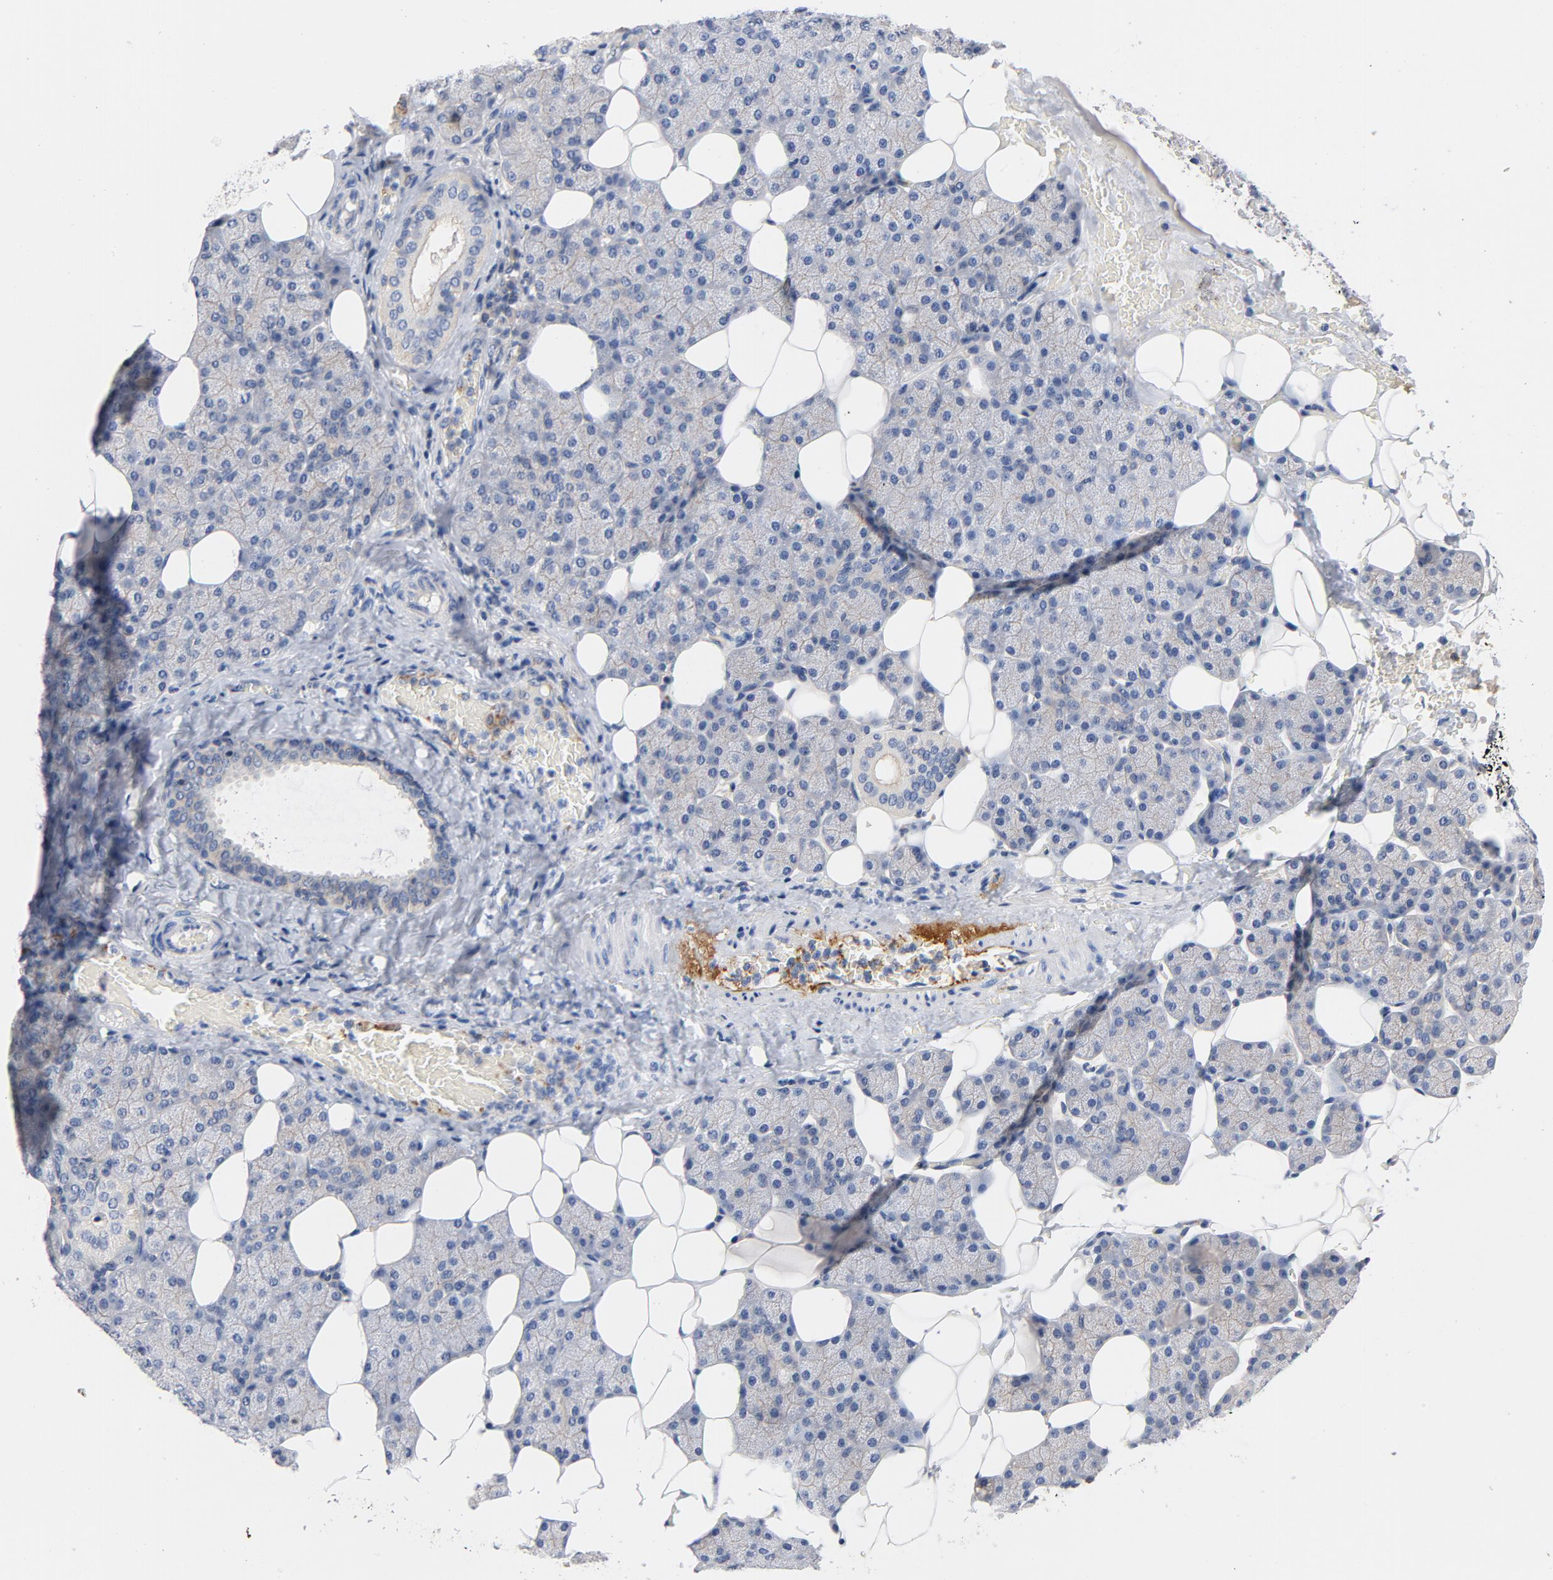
{"staining": {"intensity": "negative", "quantity": "none", "location": "none"}, "tissue": "salivary gland", "cell_type": "Glandular cells", "image_type": "normal", "snomed": [{"axis": "morphology", "description": "Normal tissue, NOS"}, {"axis": "topography", "description": "Lymph node"}, {"axis": "topography", "description": "Salivary gland"}], "caption": "IHC of normal salivary gland exhibits no expression in glandular cells.", "gene": "SRC", "patient": {"sex": "male", "age": 8}}